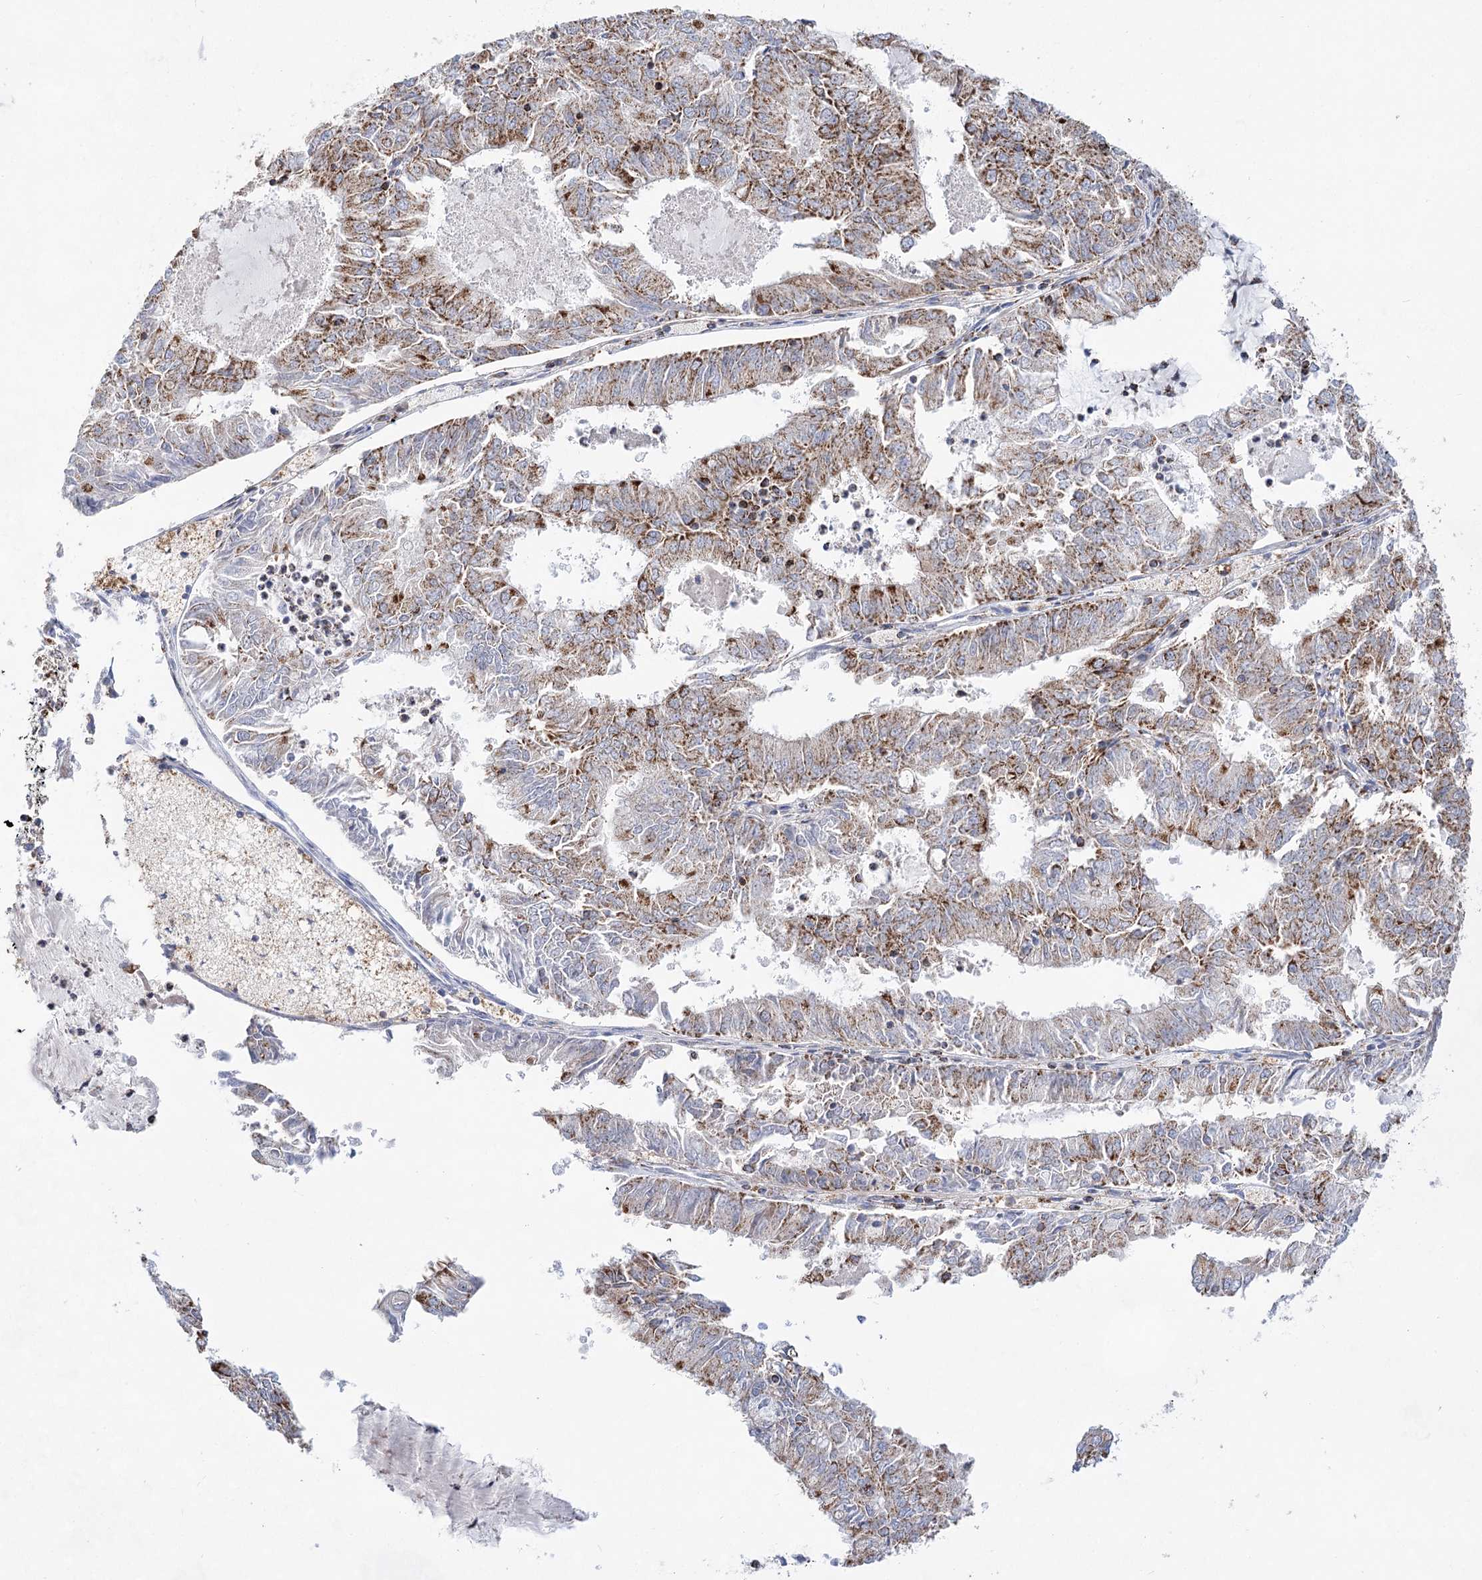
{"staining": {"intensity": "moderate", "quantity": "25%-75%", "location": "cytoplasmic/membranous"}, "tissue": "endometrial cancer", "cell_type": "Tumor cells", "image_type": "cancer", "snomed": [{"axis": "morphology", "description": "Adenocarcinoma, NOS"}, {"axis": "topography", "description": "Endometrium"}], "caption": "Tumor cells reveal medium levels of moderate cytoplasmic/membranous expression in about 25%-75% of cells in endometrial cancer (adenocarcinoma).", "gene": "NADK2", "patient": {"sex": "female", "age": 57}}